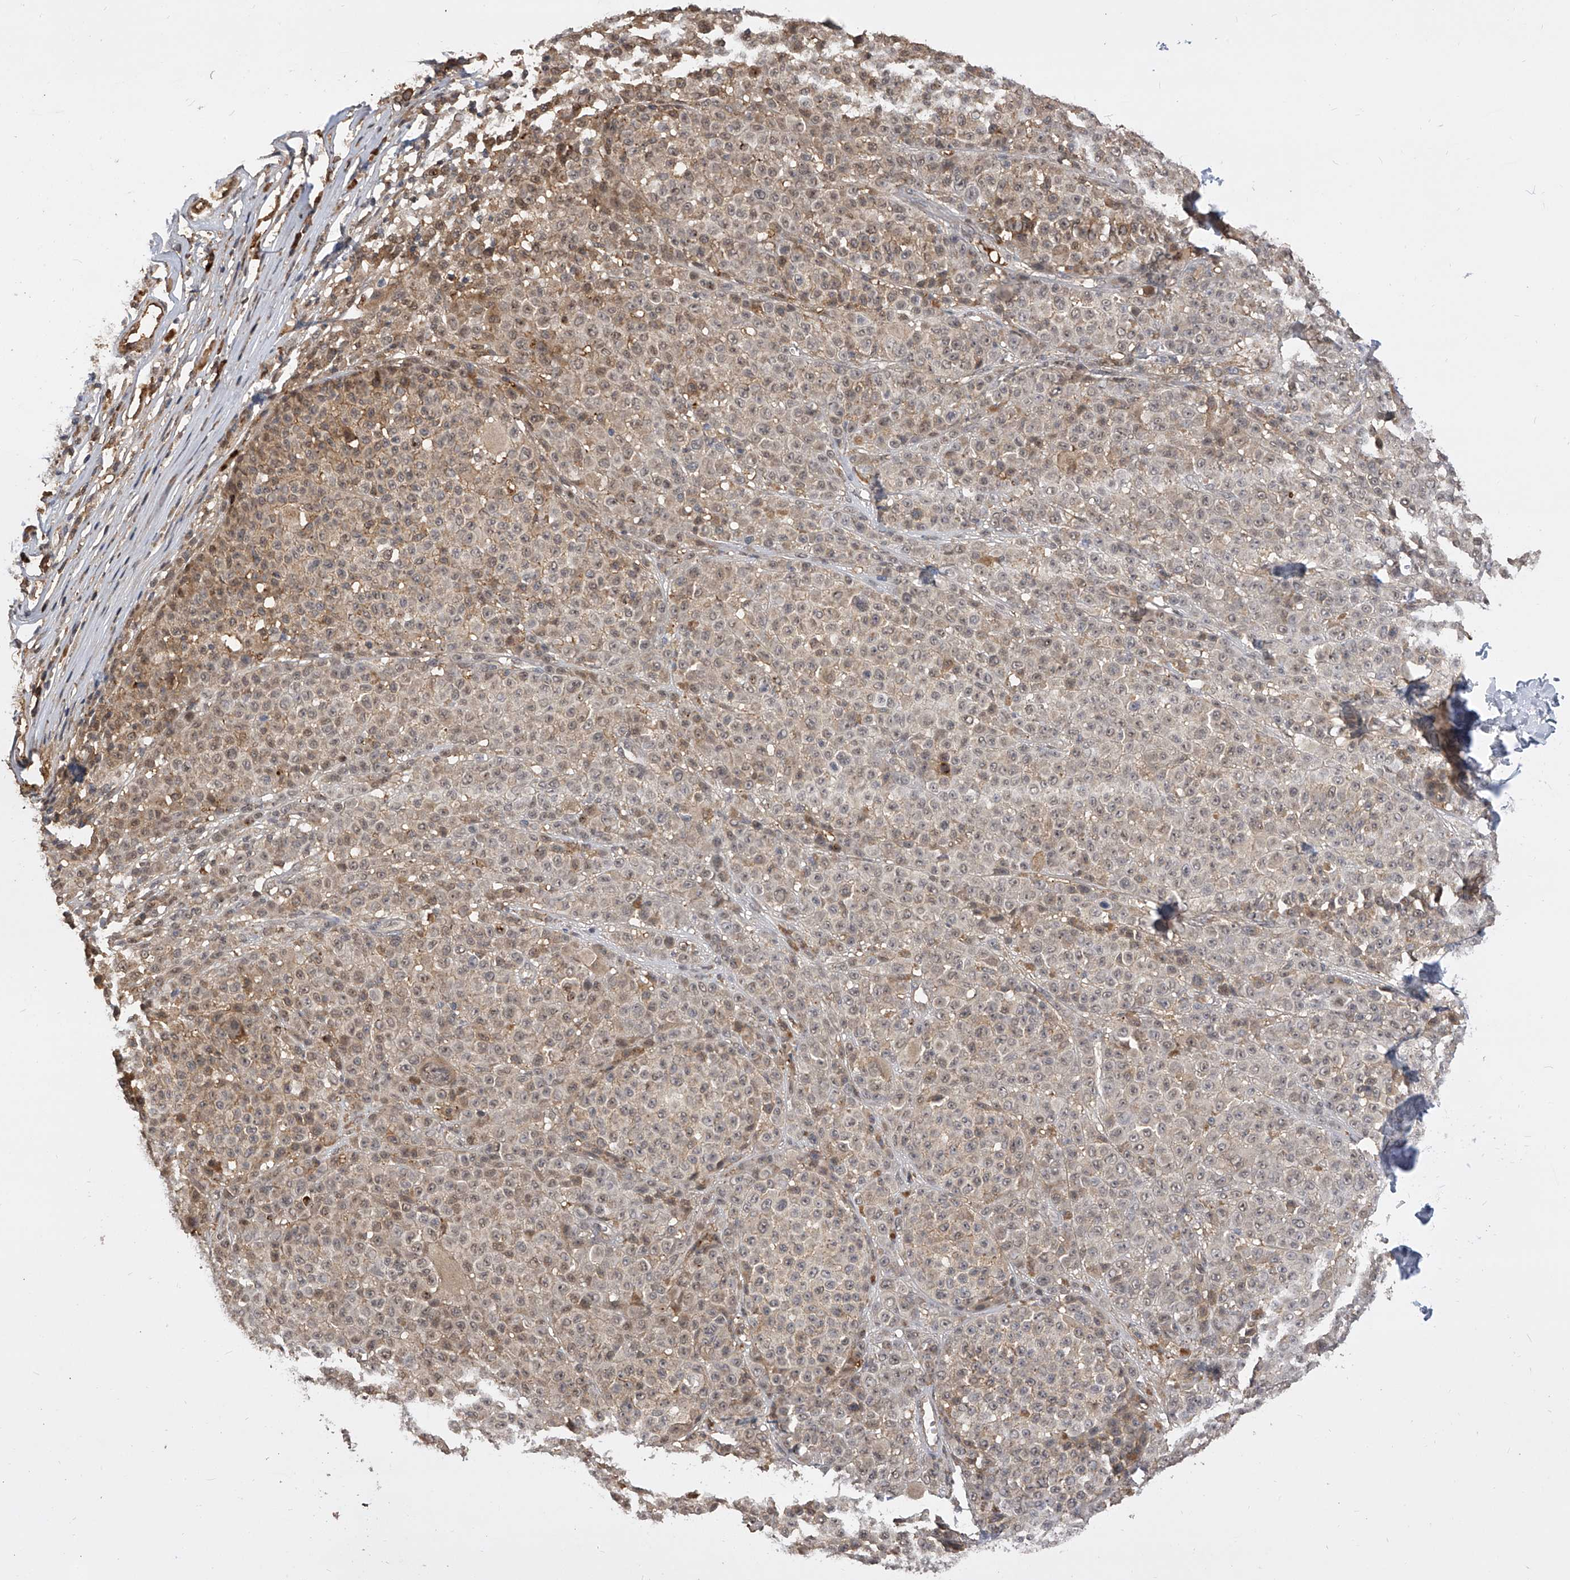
{"staining": {"intensity": "weak", "quantity": "25%-75%", "location": "cytoplasmic/membranous,nuclear"}, "tissue": "melanoma", "cell_type": "Tumor cells", "image_type": "cancer", "snomed": [{"axis": "morphology", "description": "Malignant melanoma, NOS"}, {"axis": "topography", "description": "Skin"}], "caption": "Immunohistochemistry (IHC) (DAB) staining of melanoma demonstrates weak cytoplasmic/membranous and nuclear protein positivity in about 25%-75% of tumor cells.", "gene": "CFAP410", "patient": {"sex": "female", "age": 94}}